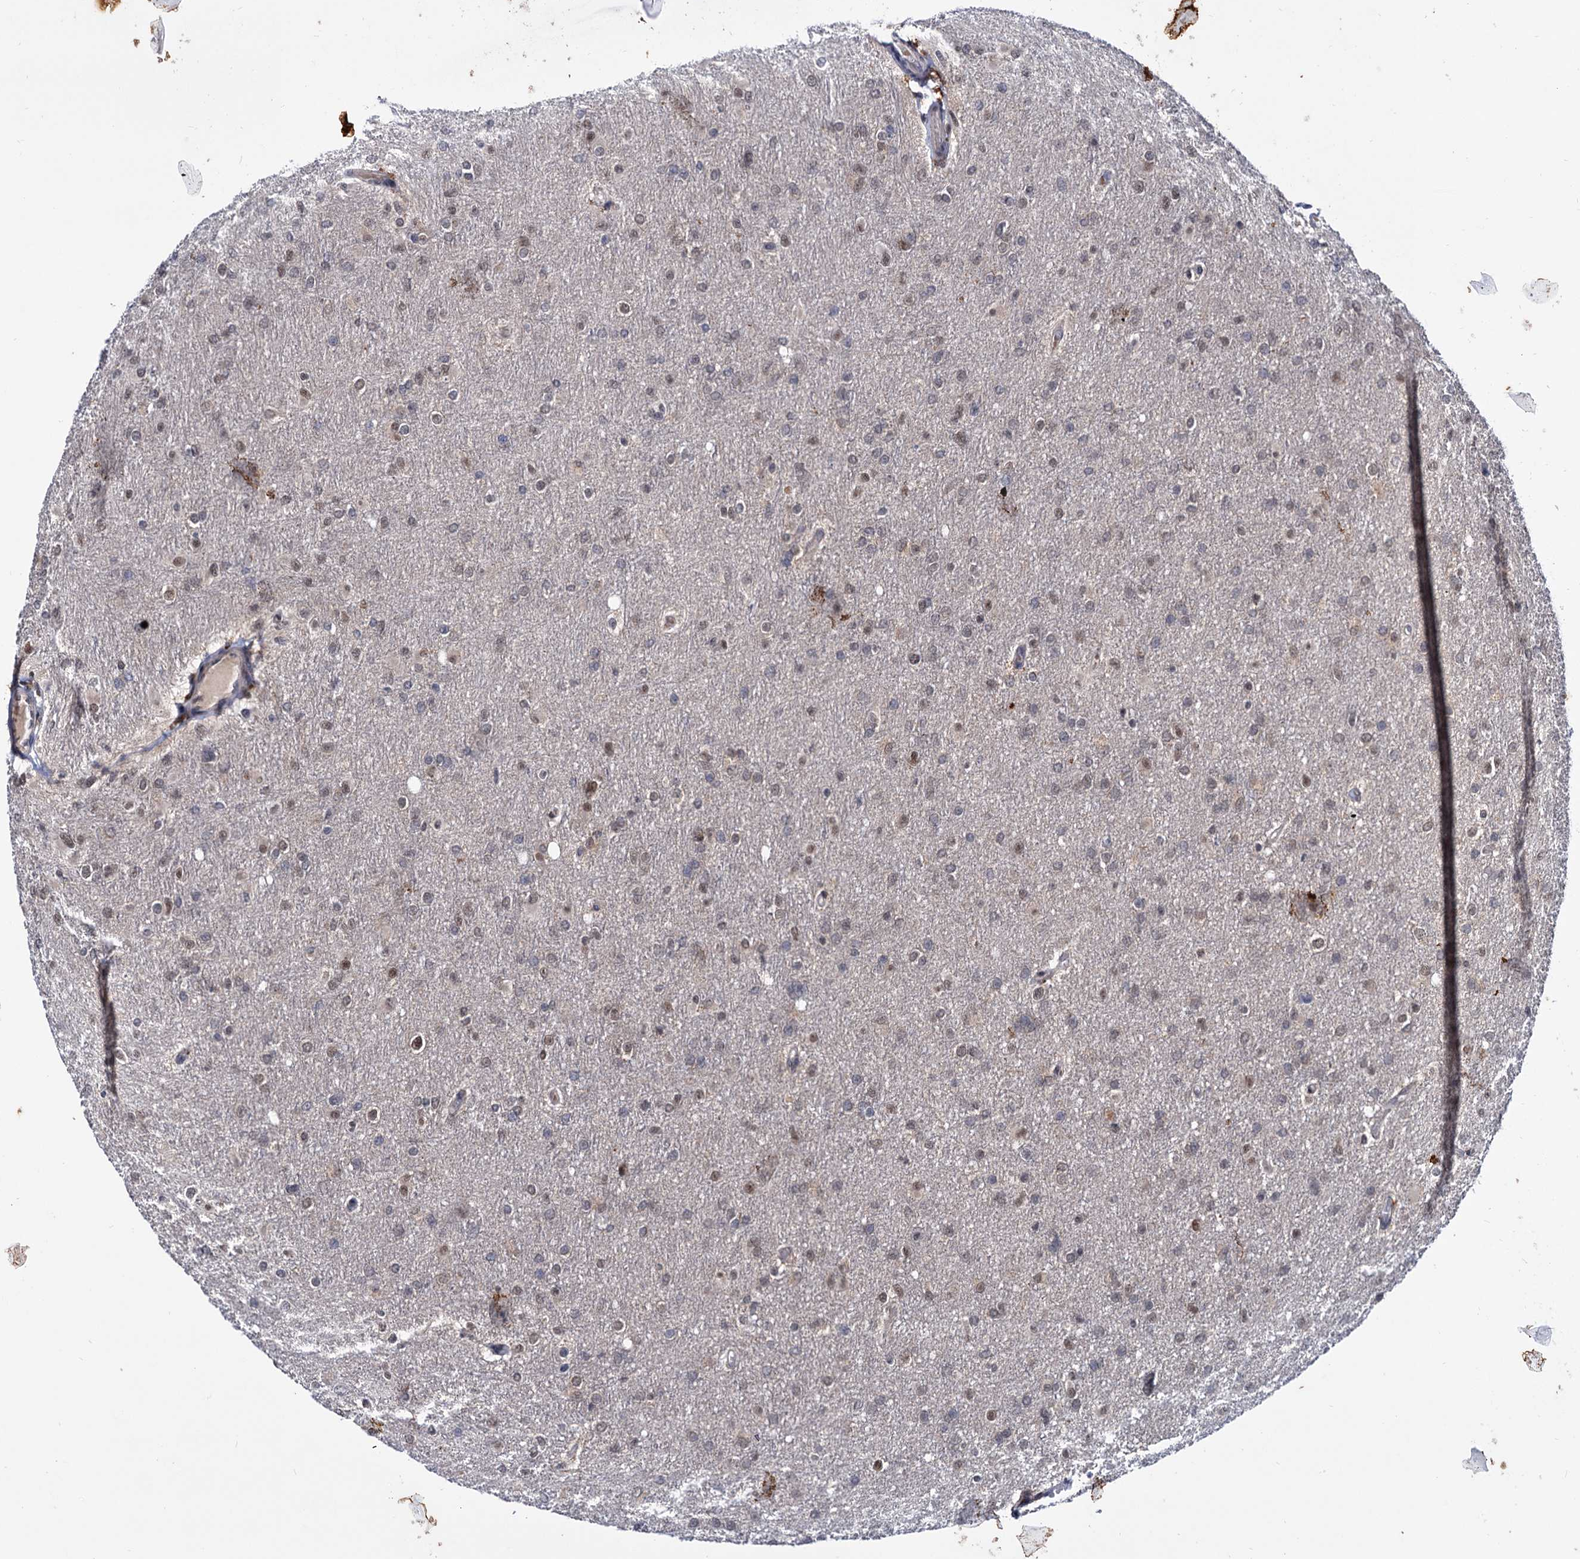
{"staining": {"intensity": "weak", "quantity": "25%-75%", "location": "nuclear"}, "tissue": "glioma", "cell_type": "Tumor cells", "image_type": "cancer", "snomed": [{"axis": "morphology", "description": "Glioma, malignant, High grade"}, {"axis": "topography", "description": "Cerebral cortex"}], "caption": "IHC histopathology image of neoplastic tissue: human high-grade glioma (malignant) stained using immunohistochemistry (IHC) exhibits low levels of weak protein expression localized specifically in the nuclear of tumor cells, appearing as a nuclear brown color.", "gene": "RNASEH2B", "patient": {"sex": "female", "age": 36}}